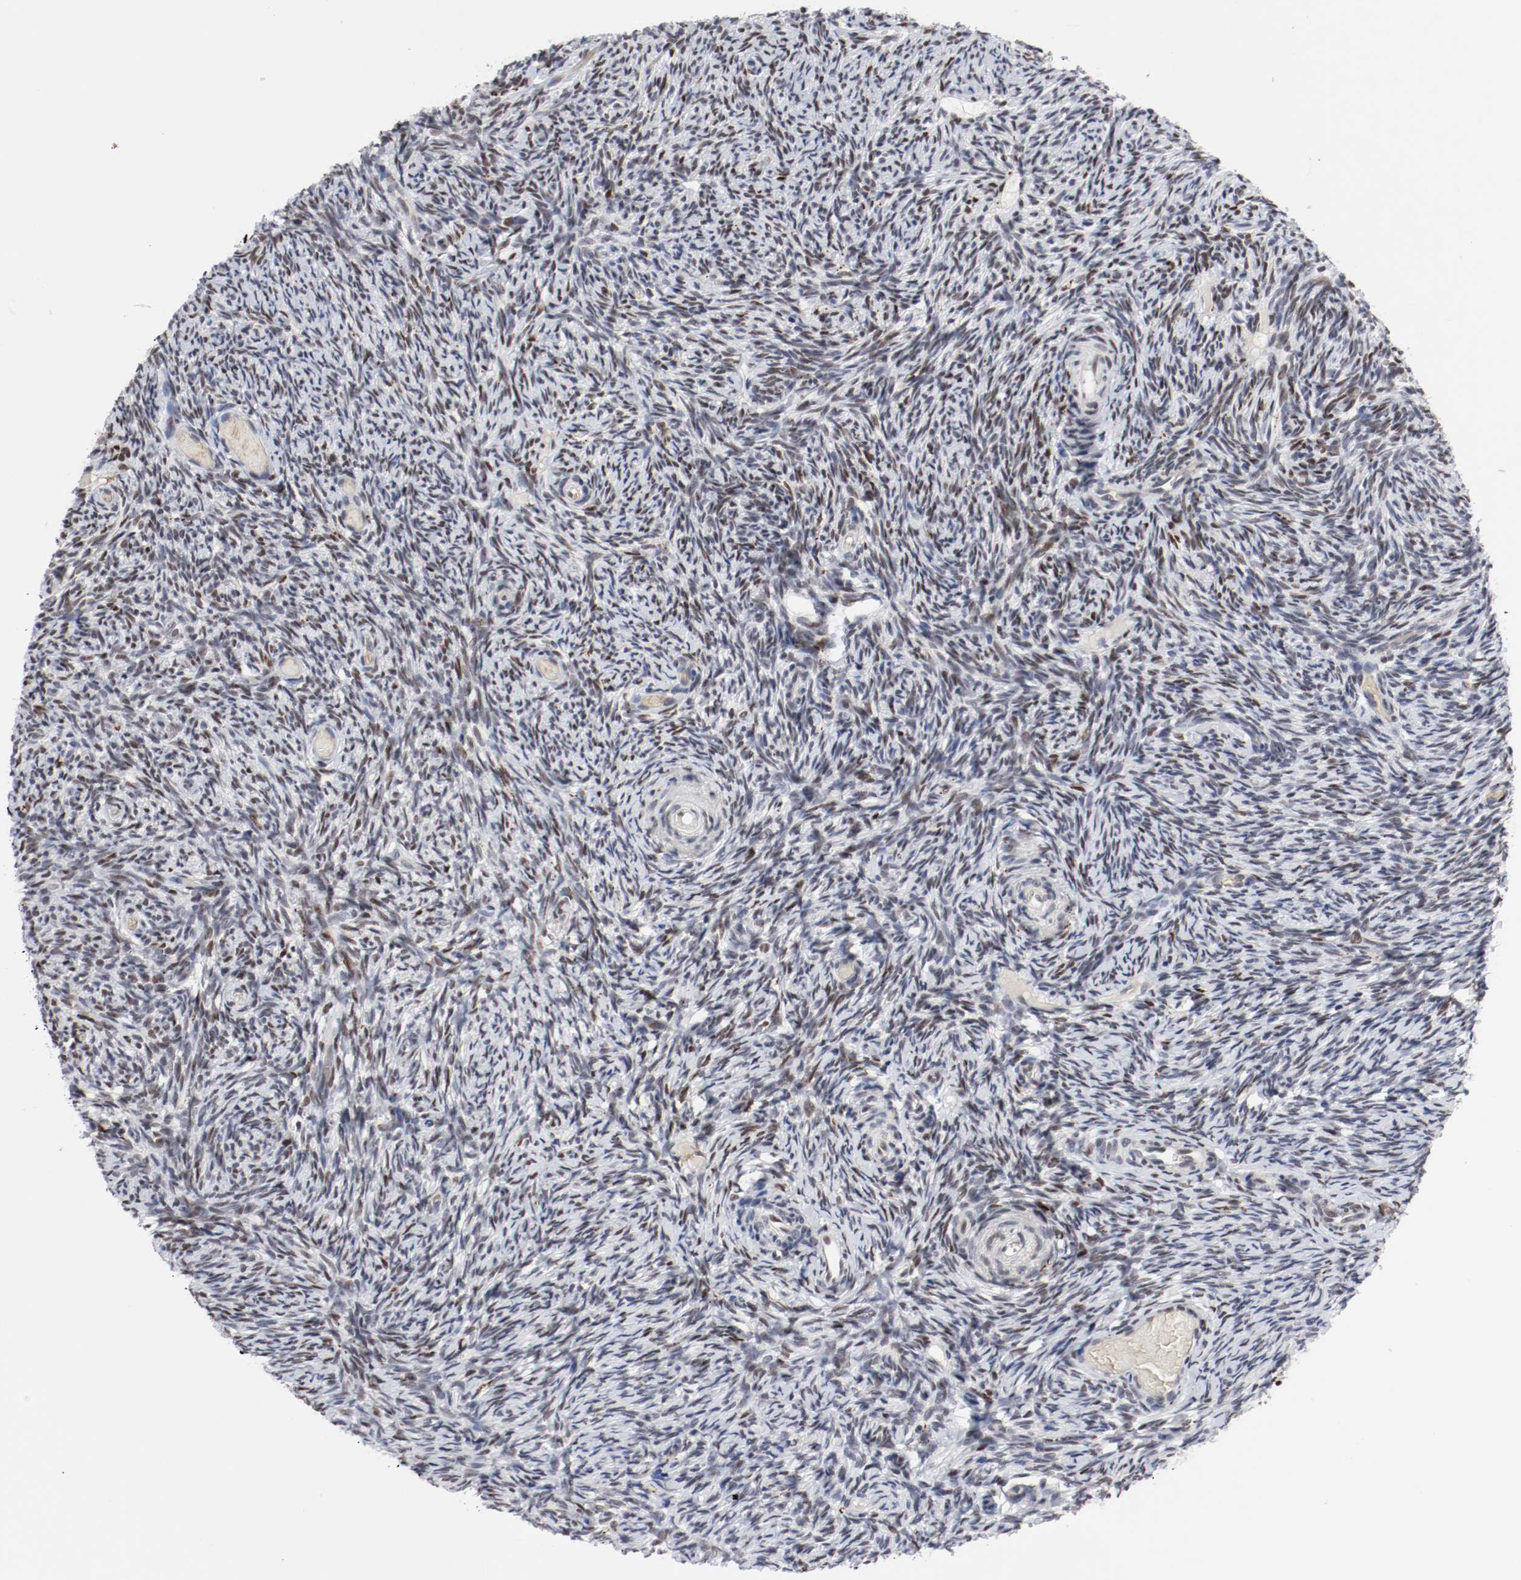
{"staining": {"intensity": "negative", "quantity": "none", "location": "none"}, "tissue": "ovary", "cell_type": "Follicle cells", "image_type": "normal", "snomed": [{"axis": "morphology", "description": "Normal tissue, NOS"}, {"axis": "topography", "description": "Ovary"}], "caption": "Immunohistochemical staining of unremarkable ovary demonstrates no significant positivity in follicle cells. (Brightfield microscopy of DAB (3,3'-diaminobenzidine) immunohistochemistry (IHC) at high magnification).", "gene": "JUND", "patient": {"sex": "female", "age": 60}}